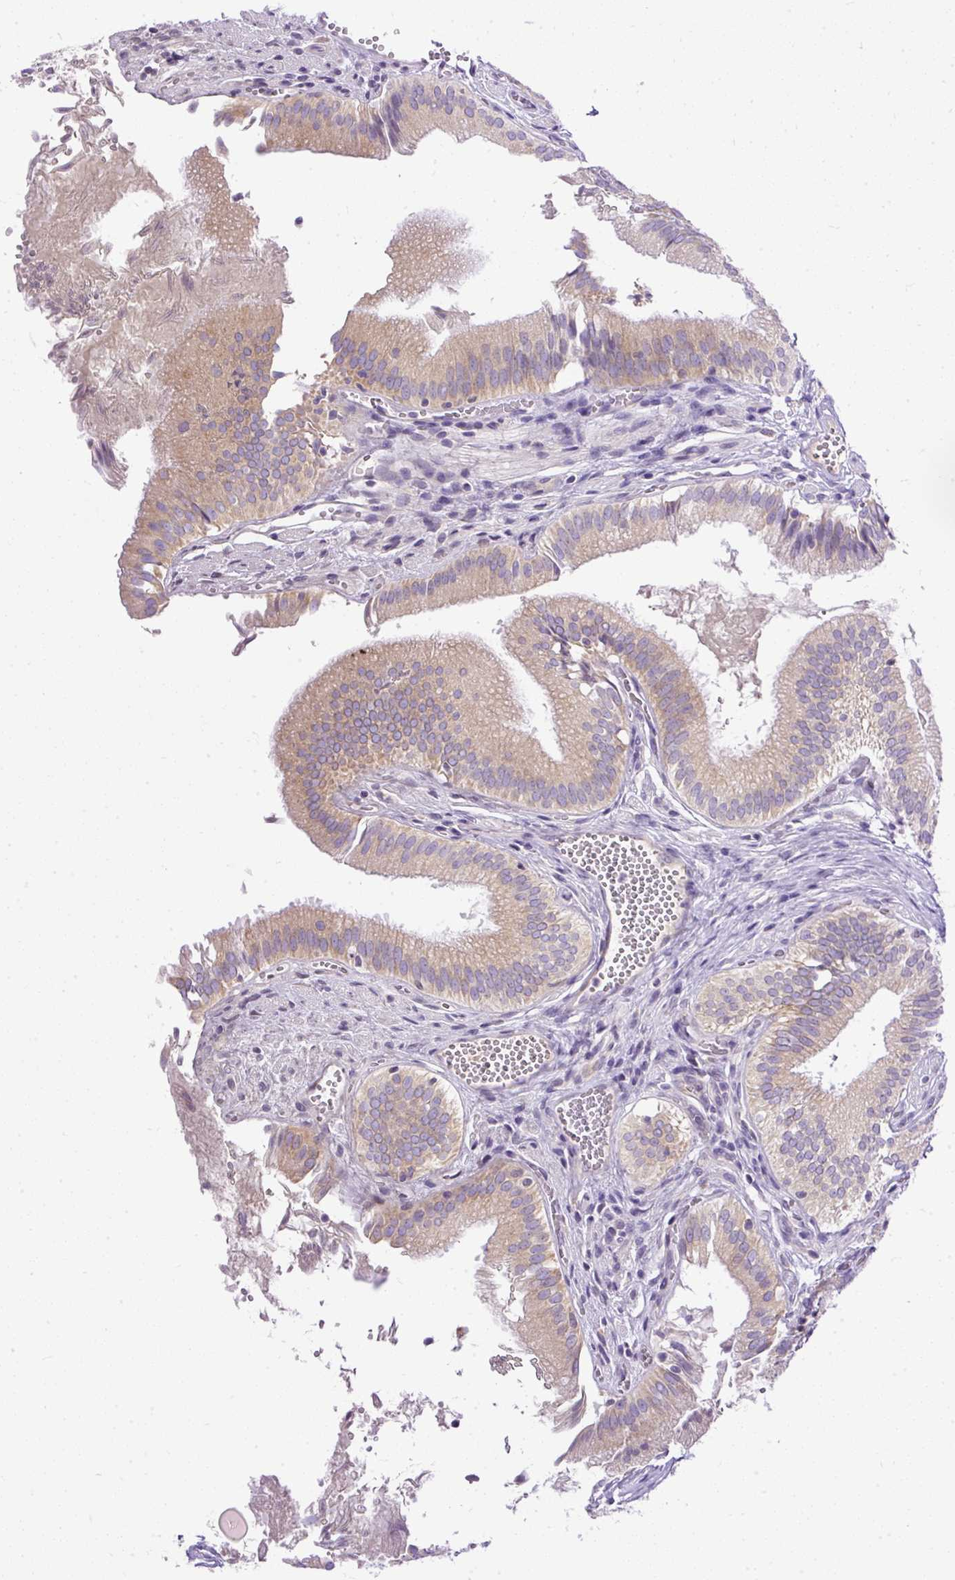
{"staining": {"intensity": "moderate", "quantity": ">75%", "location": "cytoplasmic/membranous"}, "tissue": "gallbladder", "cell_type": "Glandular cells", "image_type": "normal", "snomed": [{"axis": "morphology", "description": "Normal tissue, NOS"}, {"axis": "topography", "description": "Gallbladder"}, {"axis": "topography", "description": "Peripheral nerve tissue"}], "caption": "Immunohistochemistry image of benign human gallbladder stained for a protein (brown), which shows medium levels of moderate cytoplasmic/membranous staining in about >75% of glandular cells.", "gene": "AMFR", "patient": {"sex": "male", "age": 17}}